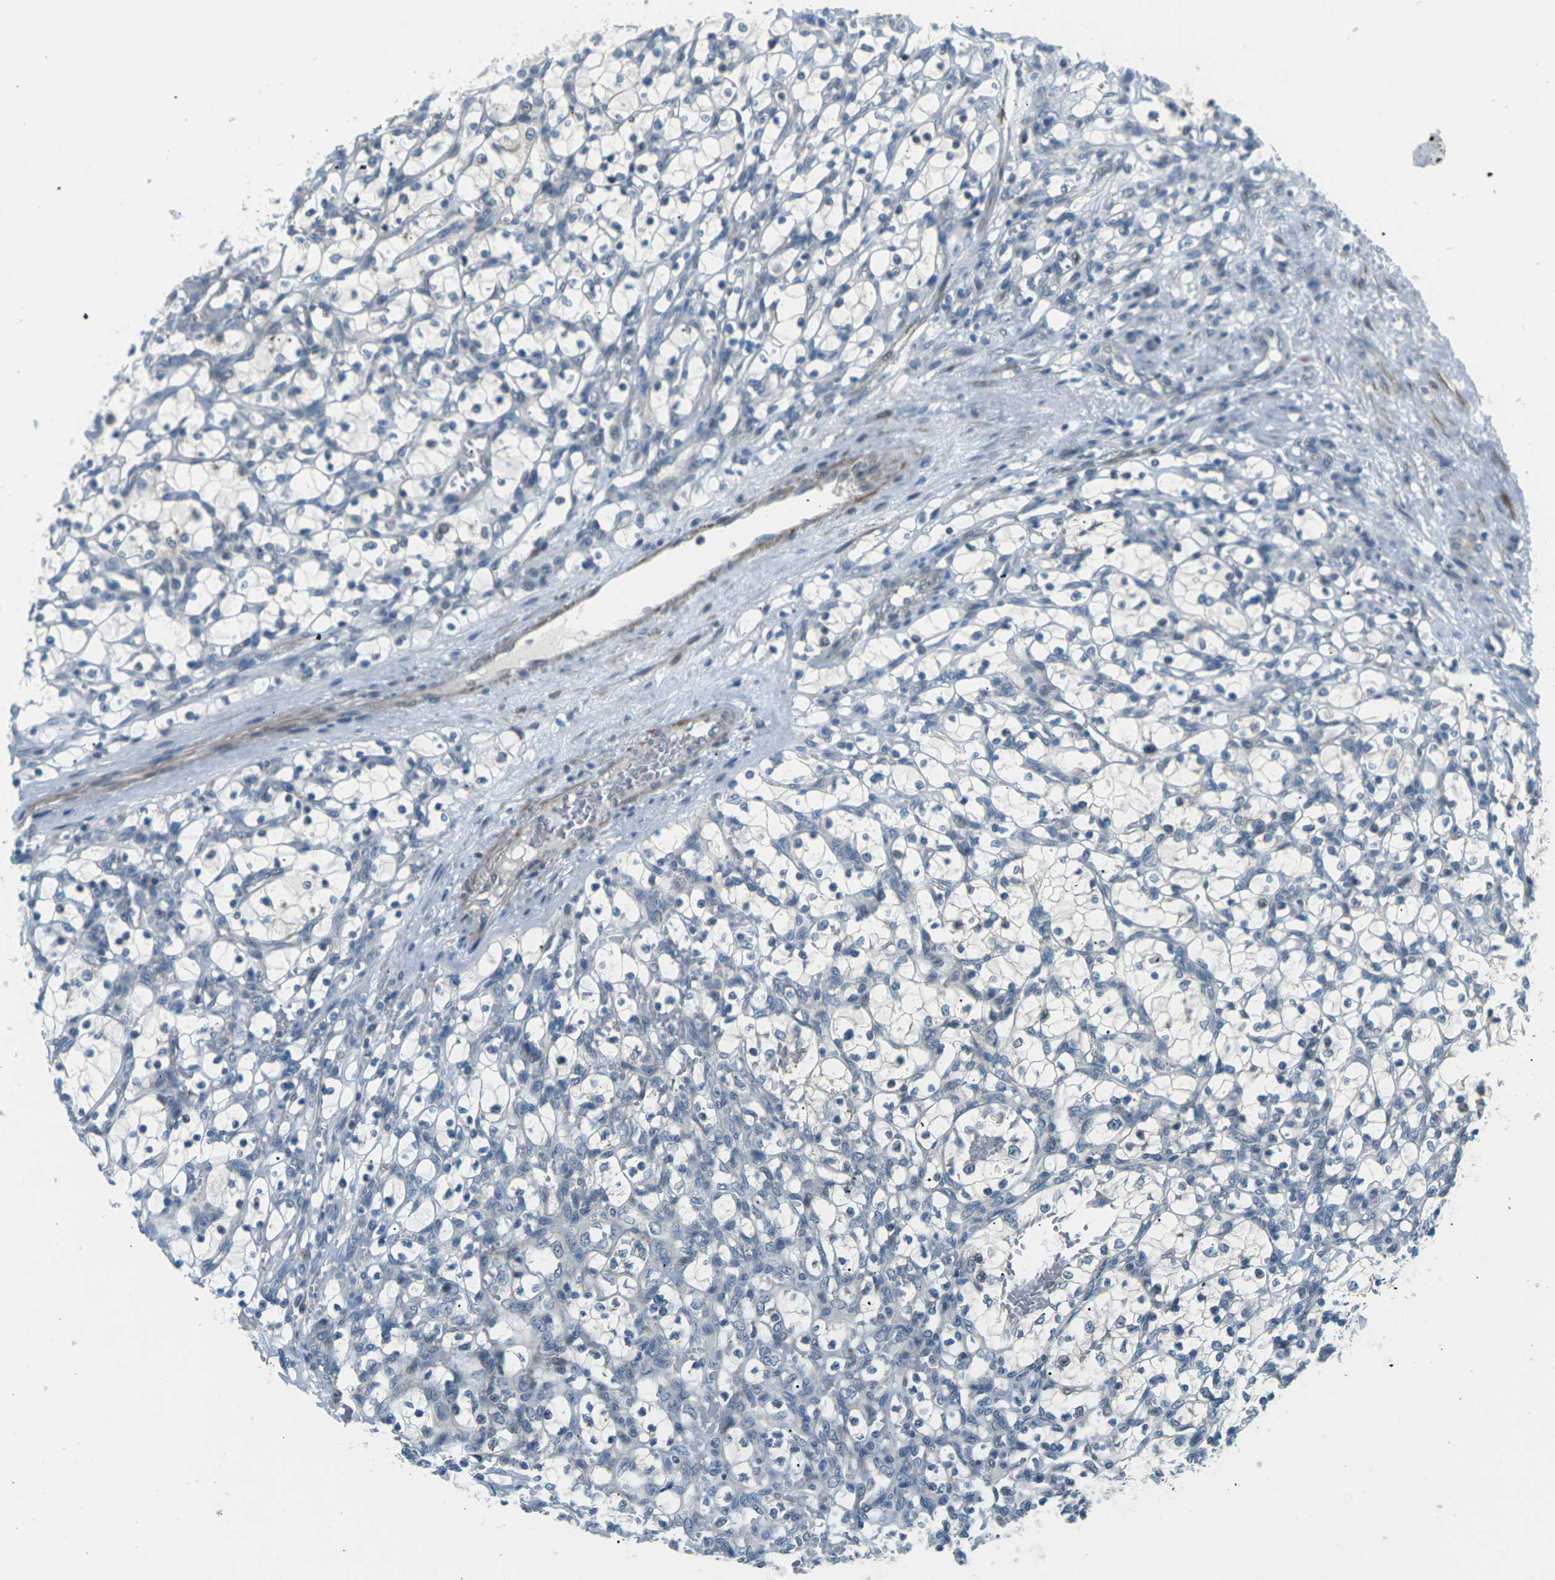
{"staining": {"intensity": "negative", "quantity": "none", "location": "none"}, "tissue": "renal cancer", "cell_type": "Tumor cells", "image_type": "cancer", "snomed": [{"axis": "morphology", "description": "Adenocarcinoma, NOS"}, {"axis": "topography", "description": "Kidney"}], "caption": "Histopathology image shows no protein positivity in tumor cells of renal cancer (adenocarcinoma) tissue. Brightfield microscopy of immunohistochemistry (IHC) stained with DAB (3,3'-diaminobenzidine) (brown) and hematoxylin (blue), captured at high magnification.", "gene": "SLC13A3", "patient": {"sex": "female", "age": 69}}